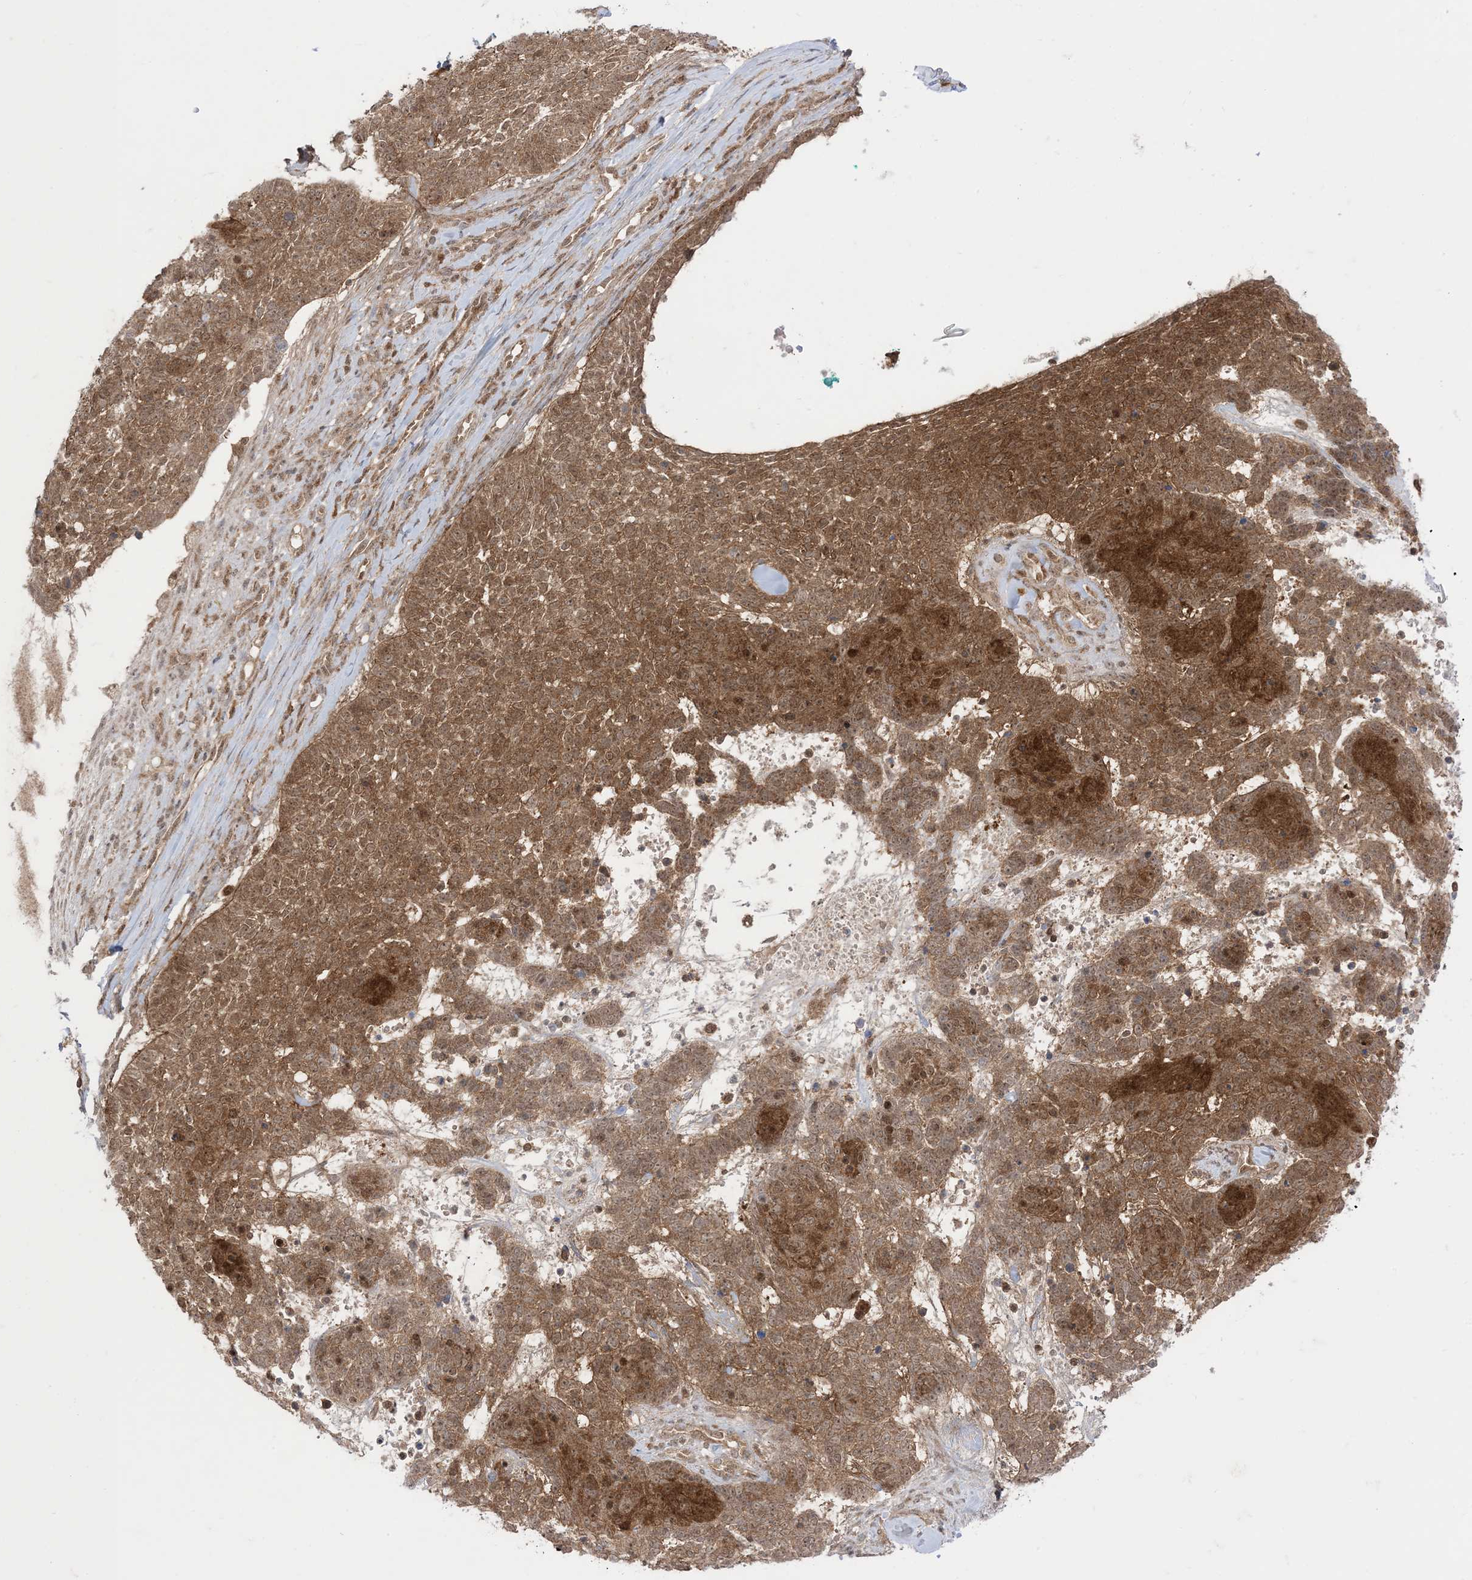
{"staining": {"intensity": "moderate", "quantity": ">75%", "location": "cytoplasmic/membranous,nuclear"}, "tissue": "skin cancer", "cell_type": "Tumor cells", "image_type": "cancer", "snomed": [{"axis": "morphology", "description": "Basal cell carcinoma"}, {"axis": "topography", "description": "Skin"}], "caption": "Tumor cells exhibit medium levels of moderate cytoplasmic/membranous and nuclear expression in about >75% of cells in skin cancer.", "gene": "PTPA", "patient": {"sex": "female", "age": 81}}